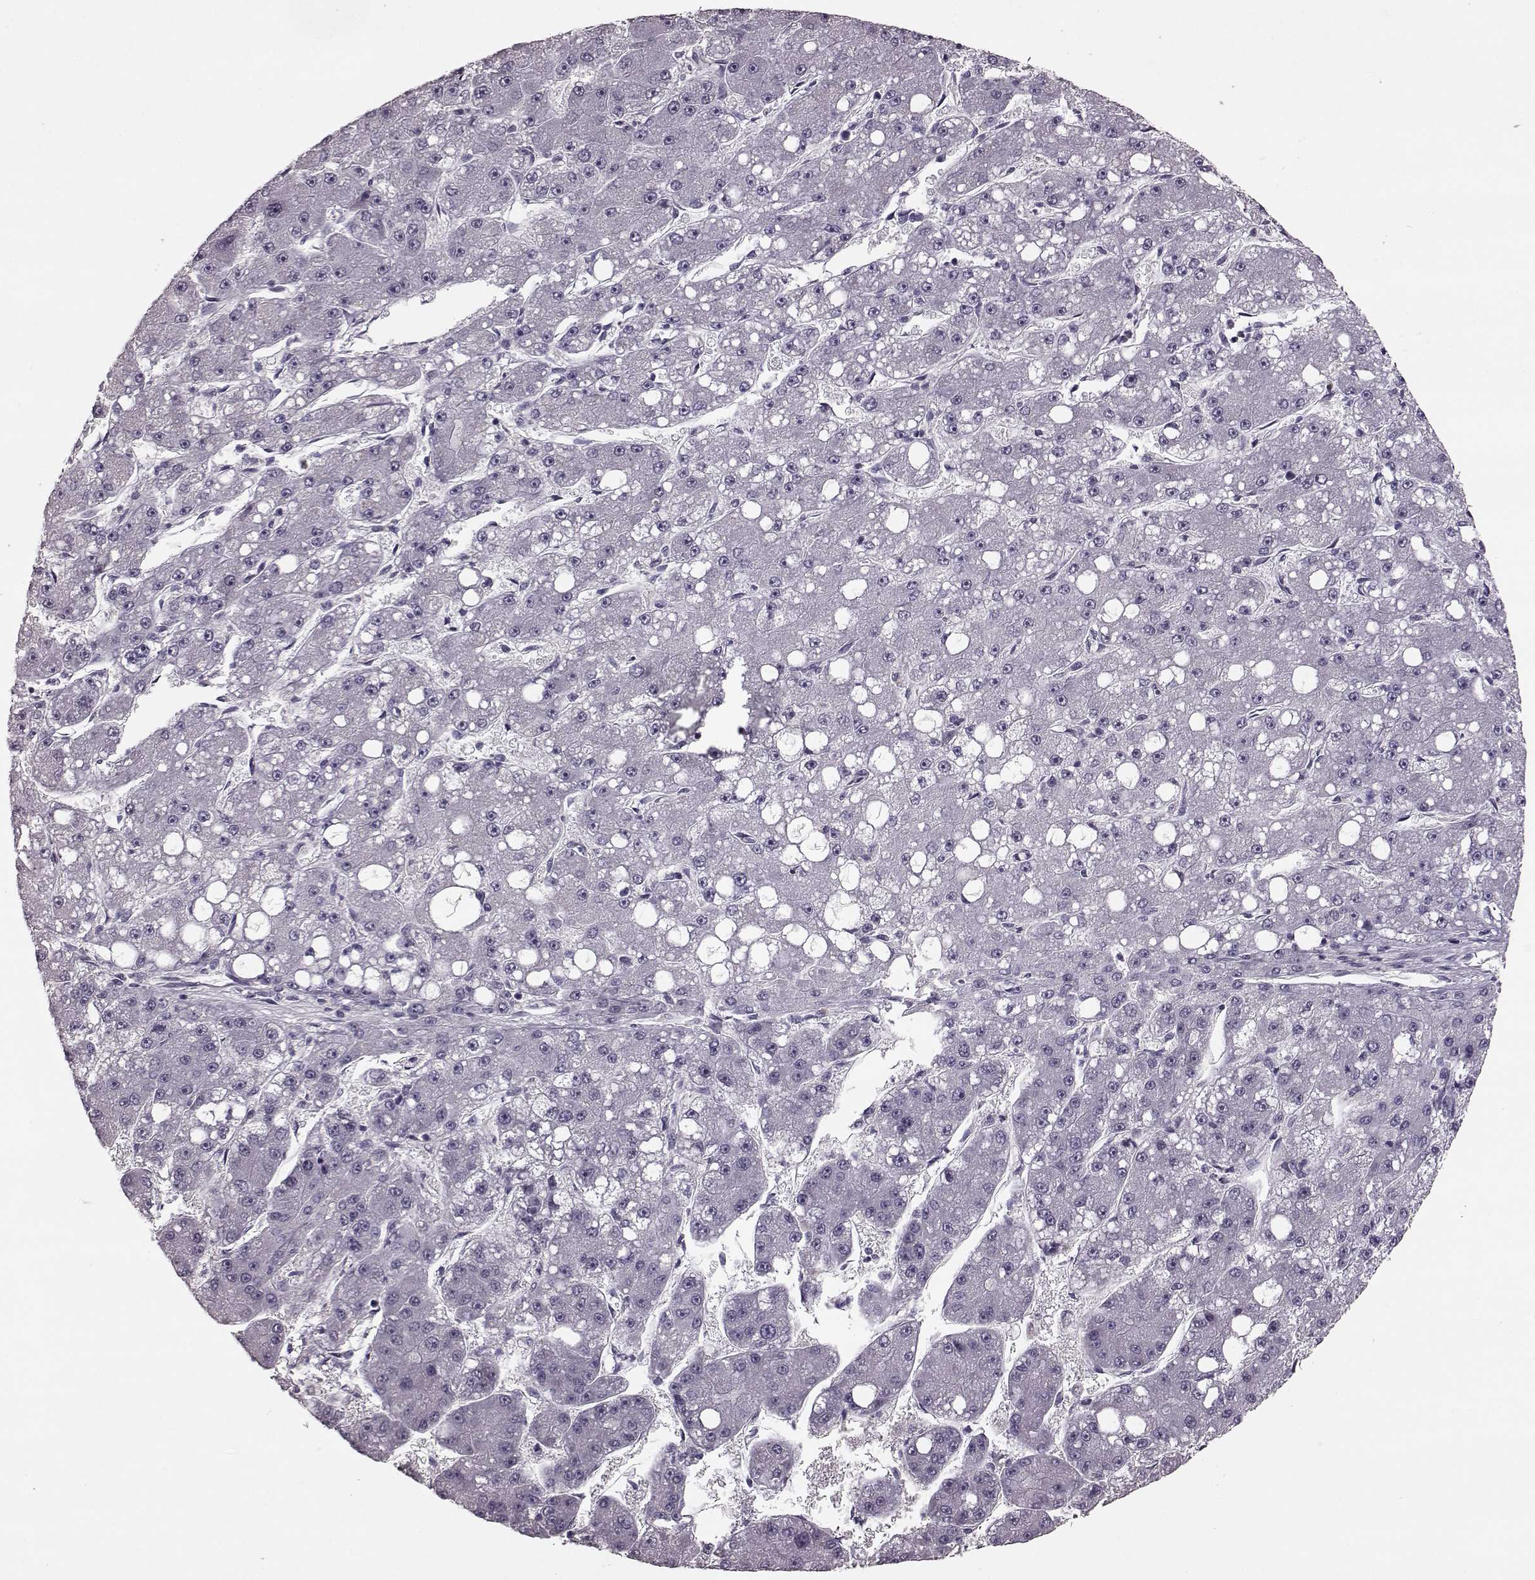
{"staining": {"intensity": "negative", "quantity": "none", "location": "none"}, "tissue": "liver cancer", "cell_type": "Tumor cells", "image_type": "cancer", "snomed": [{"axis": "morphology", "description": "Carcinoma, Hepatocellular, NOS"}, {"axis": "topography", "description": "Liver"}], "caption": "The immunohistochemistry (IHC) photomicrograph has no significant staining in tumor cells of hepatocellular carcinoma (liver) tissue.", "gene": "SLC52A3", "patient": {"sex": "male", "age": 67}}